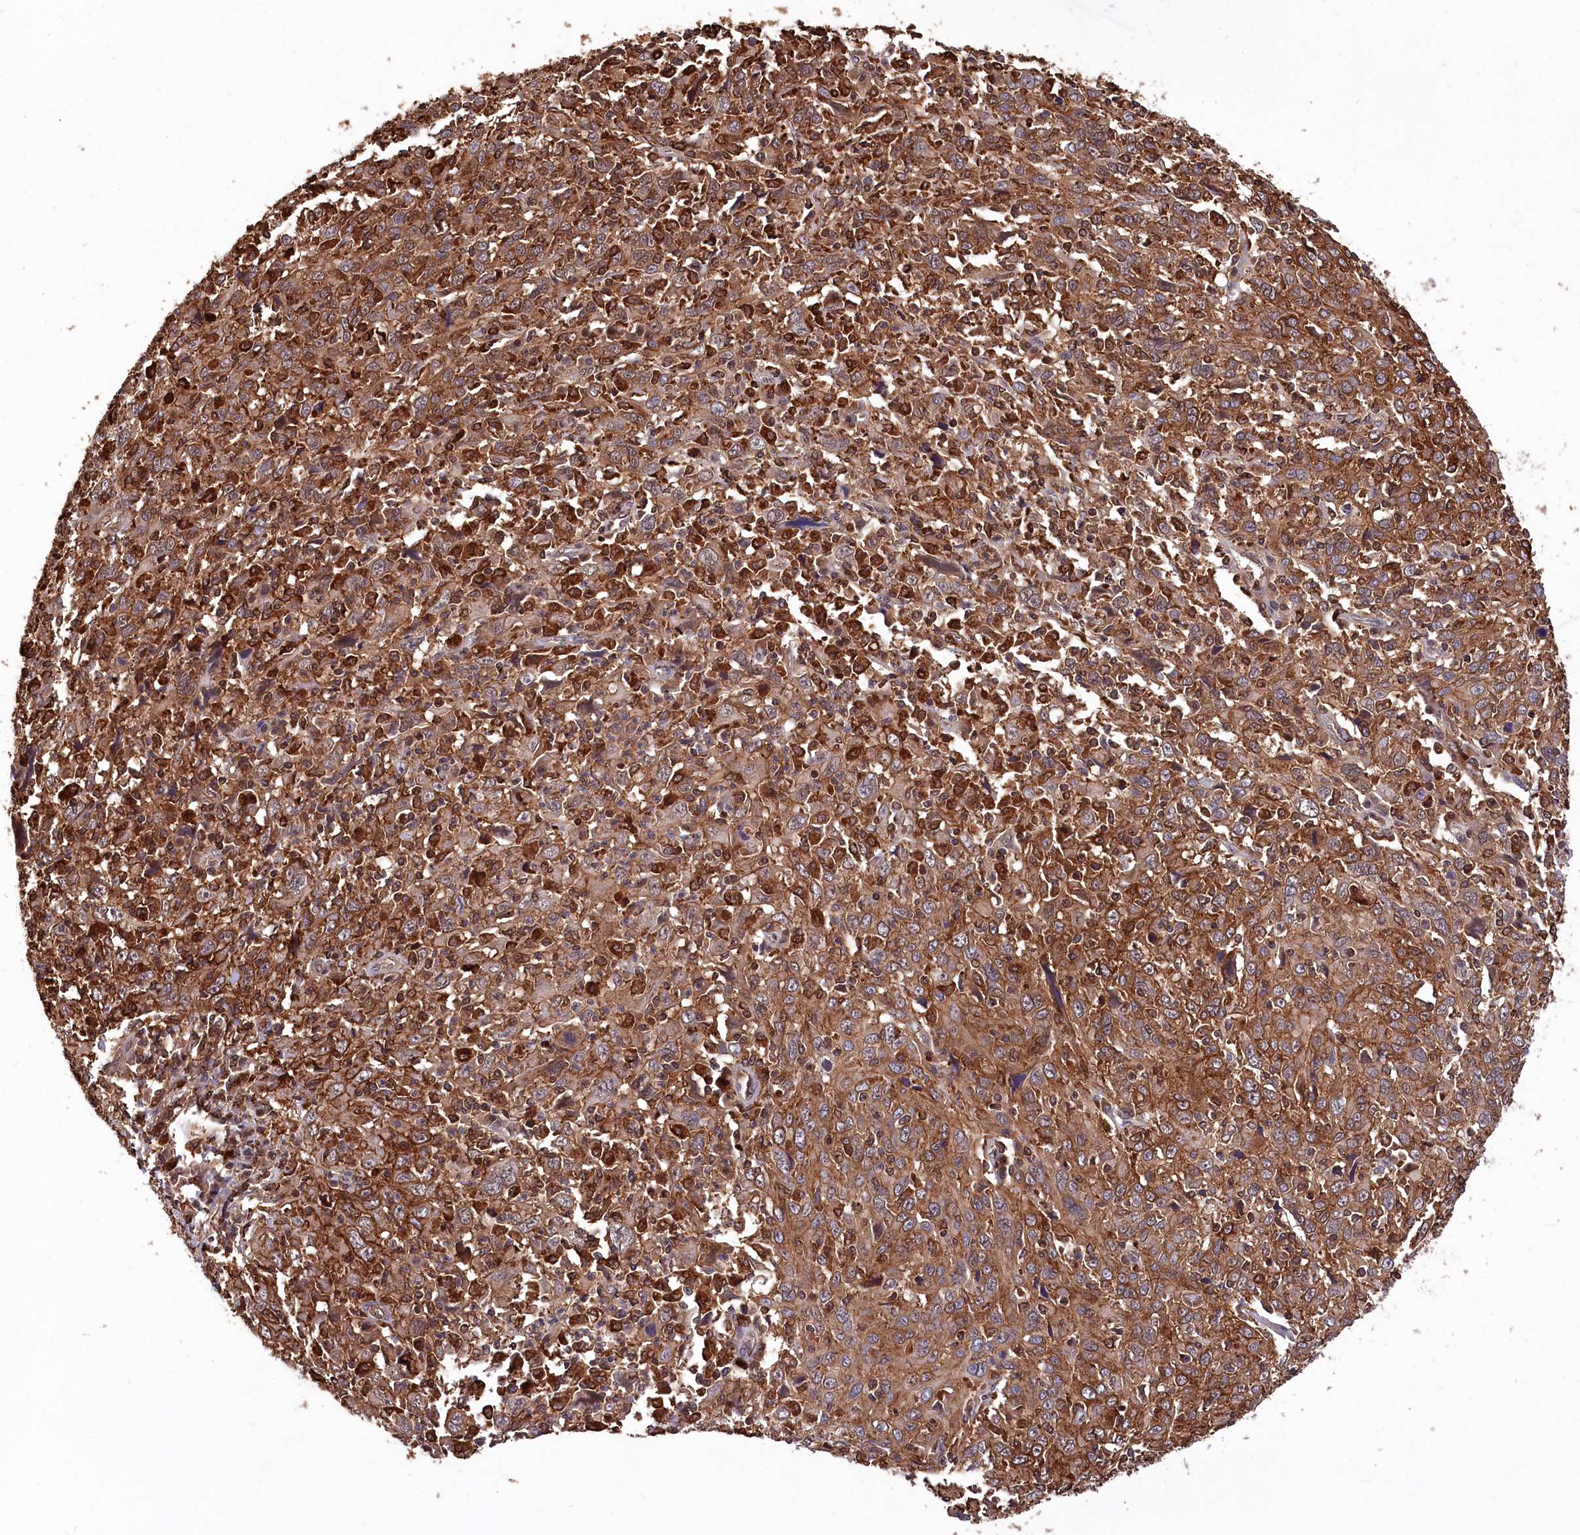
{"staining": {"intensity": "moderate", "quantity": ">75%", "location": "cytoplasmic/membranous"}, "tissue": "cervical cancer", "cell_type": "Tumor cells", "image_type": "cancer", "snomed": [{"axis": "morphology", "description": "Squamous cell carcinoma, NOS"}, {"axis": "topography", "description": "Cervix"}], "caption": "This micrograph reveals immunohistochemistry (IHC) staining of human cervical squamous cell carcinoma, with medium moderate cytoplasmic/membranous expression in about >75% of tumor cells.", "gene": "DPP3", "patient": {"sex": "female", "age": 46}}